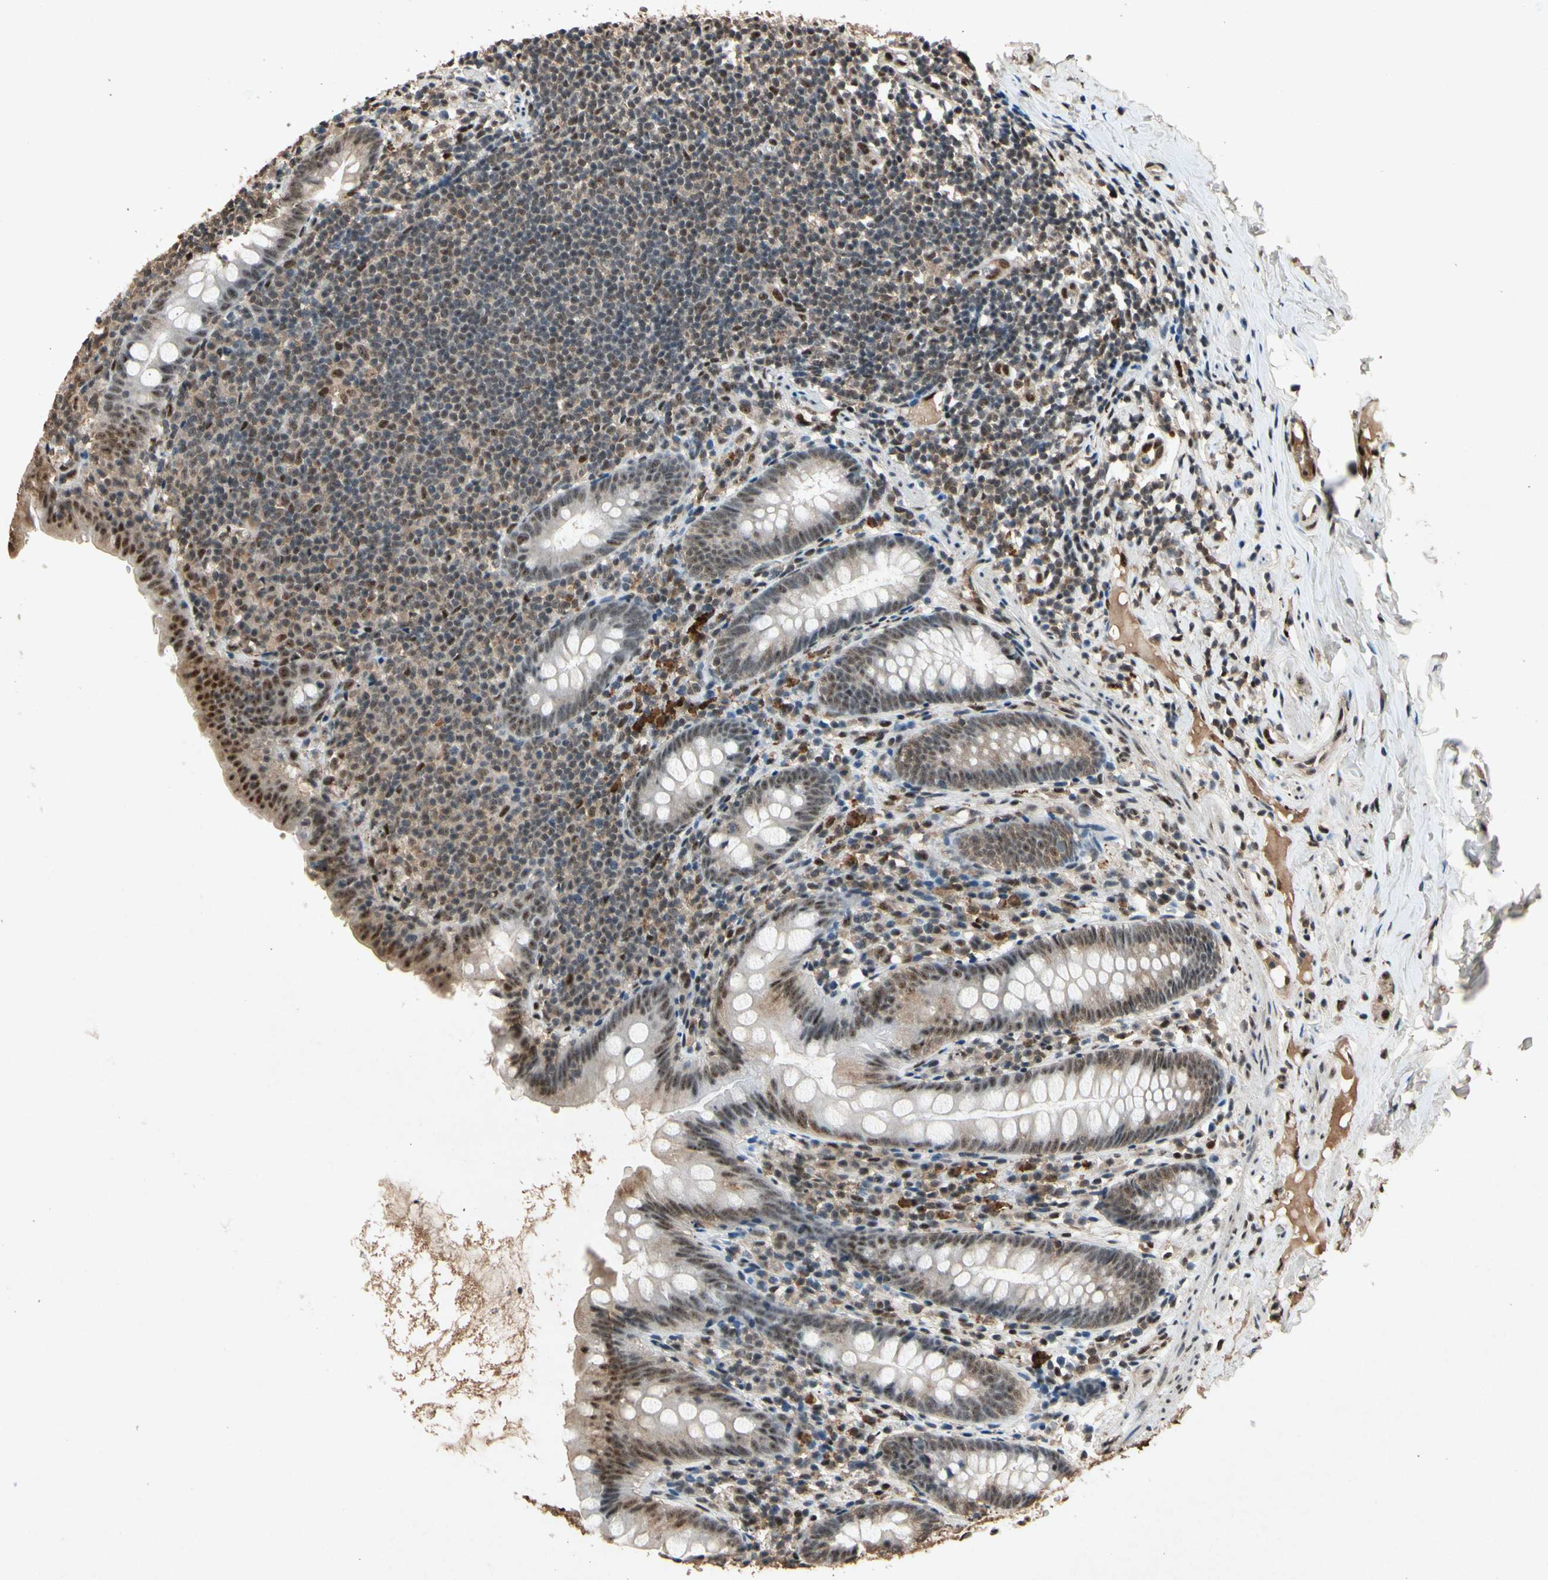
{"staining": {"intensity": "moderate", "quantity": "25%-75%", "location": "cytoplasmic/membranous,nuclear"}, "tissue": "appendix", "cell_type": "Glandular cells", "image_type": "normal", "snomed": [{"axis": "morphology", "description": "Normal tissue, NOS"}, {"axis": "topography", "description": "Appendix"}], "caption": "Moderate cytoplasmic/membranous,nuclear protein staining is identified in approximately 25%-75% of glandular cells in appendix.", "gene": "PML", "patient": {"sex": "male", "age": 52}}